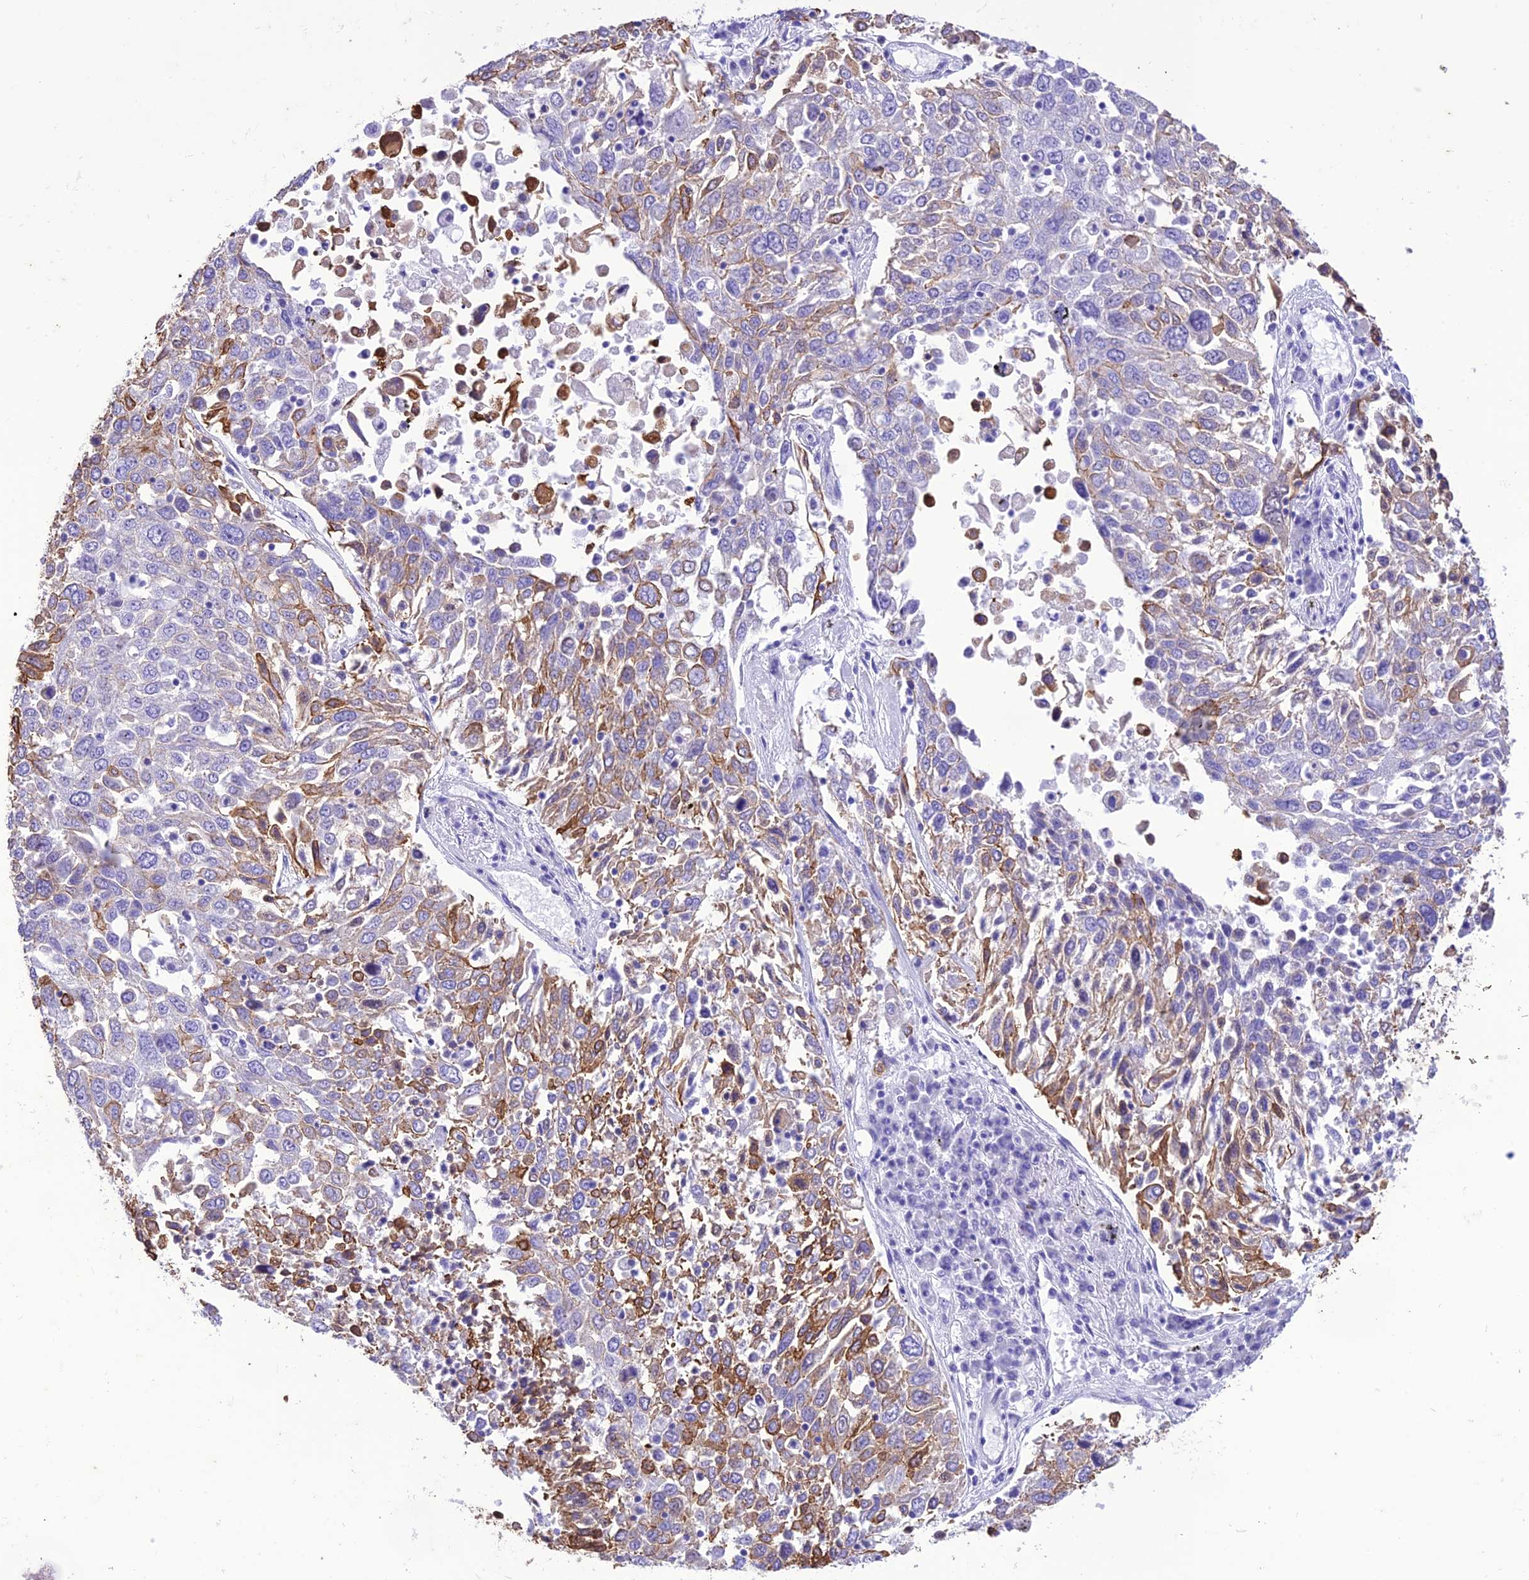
{"staining": {"intensity": "moderate", "quantity": "25%-75%", "location": "cytoplasmic/membranous"}, "tissue": "lung cancer", "cell_type": "Tumor cells", "image_type": "cancer", "snomed": [{"axis": "morphology", "description": "Squamous cell carcinoma, NOS"}, {"axis": "topography", "description": "Lung"}], "caption": "IHC photomicrograph of human squamous cell carcinoma (lung) stained for a protein (brown), which reveals medium levels of moderate cytoplasmic/membranous staining in approximately 25%-75% of tumor cells.", "gene": "VPS52", "patient": {"sex": "male", "age": 65}}